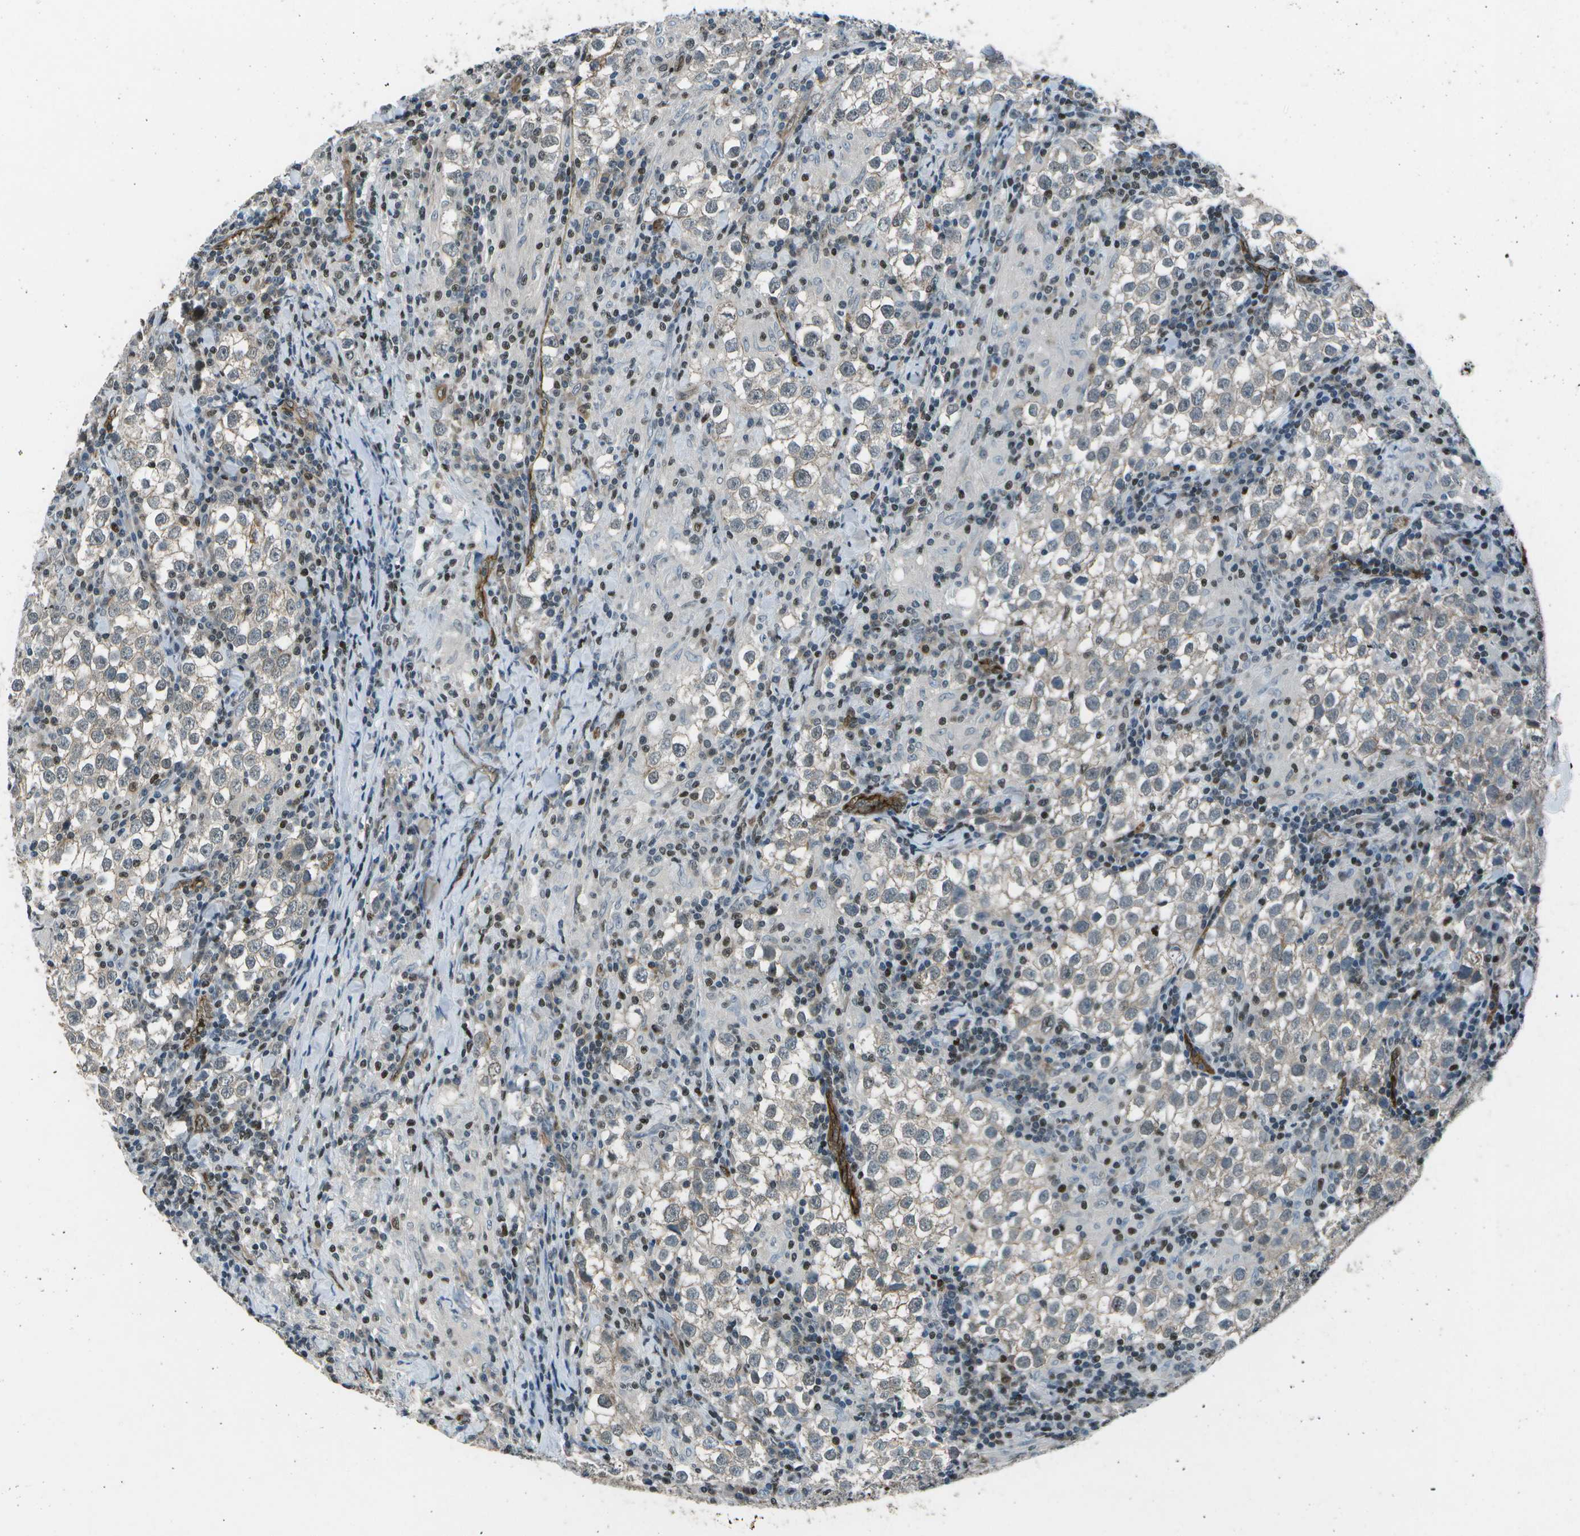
{"staining": {"intensity": "weak", "quantity": "<25%", "location": "cytoplasmic/membranous"}, "tissue": "testis cancer", "cell_type": "Tumor cells", "image_type": "cancer", "snomed": [{"axis": "morphology", "description": "Seminoma, NOS"}, {"axis": "morphology", "description": "Carcinoma, Embryonal, NOS"}, {"axis": "topography", "description": "Testis"}], "caption": "Immunohistochemistry of human testis cancer (seminoma) exhibits no expression in tumor cells. (Brightfield microscopy of DAB immunohistochemistry at high magnification).", "gene": "PDLIM1", "patient": {"sex": "male", "age": 36}}